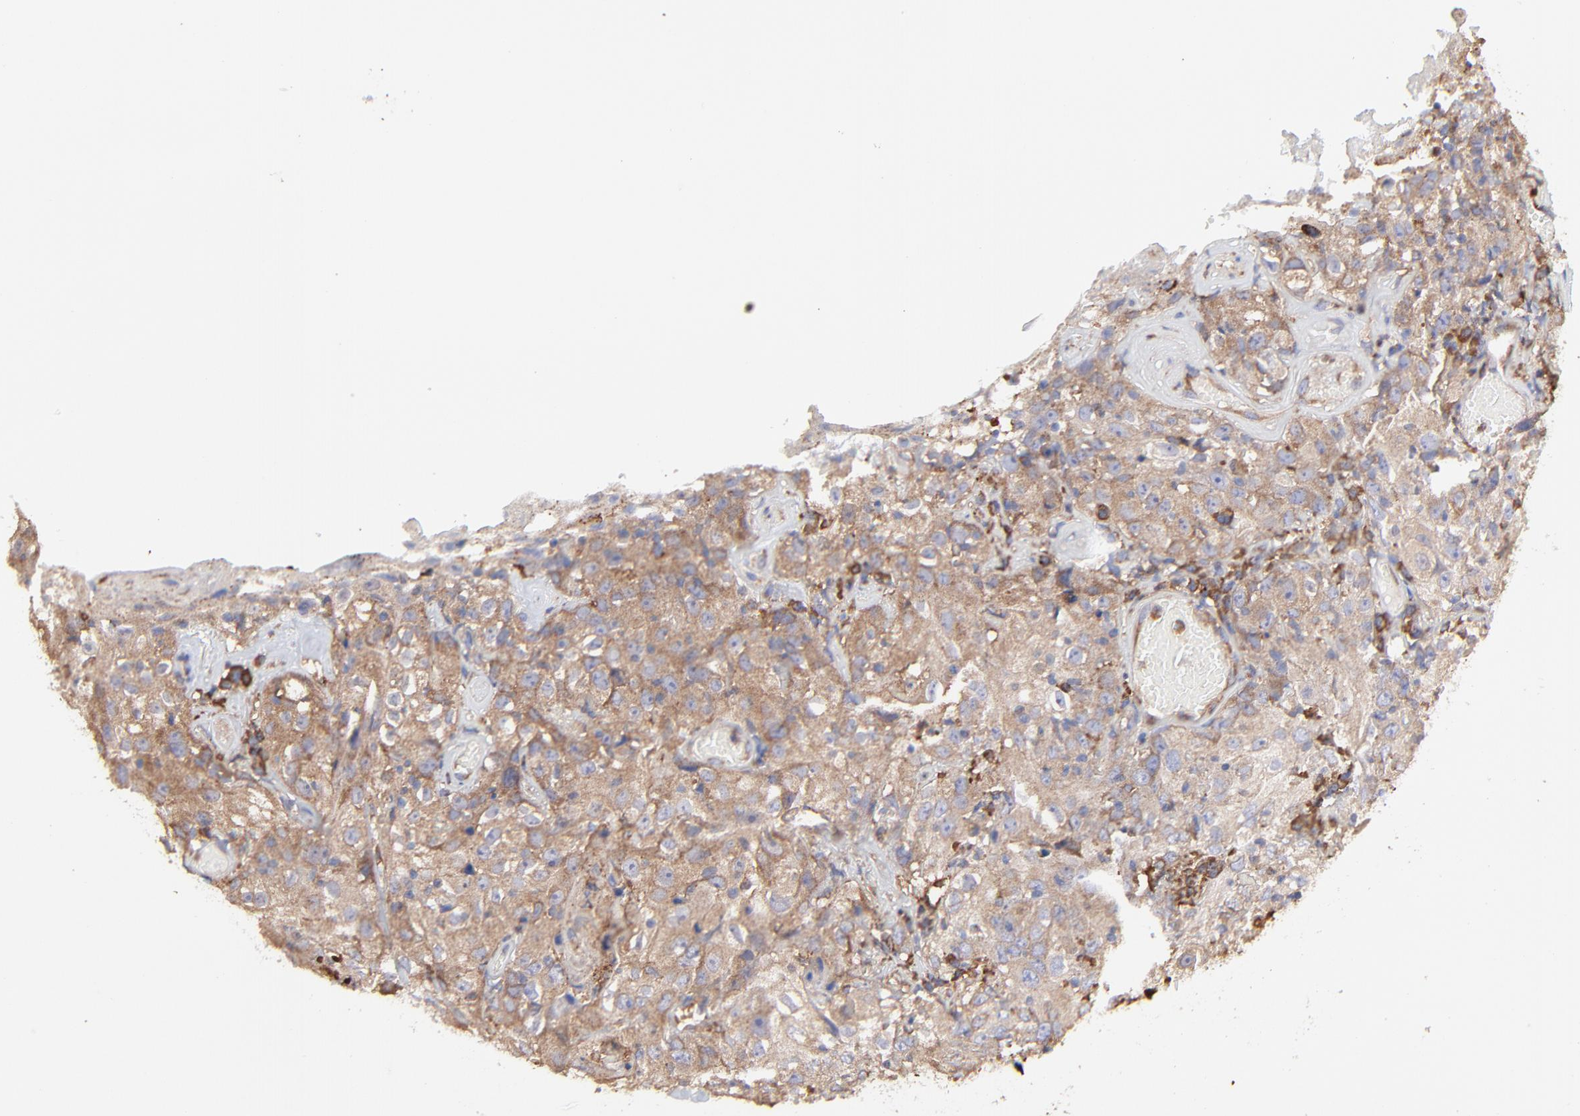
{"staining": {"intensity": "moderate", "quantity": ">75%", "location": "cytoplasmic/membranous"}, "tissue": "skin cancer", "cell_type": "Tumor cells", "image_type": "cancer", "snomed": [{"axis": "morphology", "description": "Squamous cell carcinoma, NOS"}, {"axis": "topography", "description": "Skin"}], "caption": "DAB (3,3'-diaminobenzidine) immunohistochemical staining of skin cancer (squamous cell carcinoma) displays moderate cytoplasmic/membranous protein positivity in about >75% of tumor cells.", "gene": "PFKM", "patient": {"sex": "male", "age": 65}}